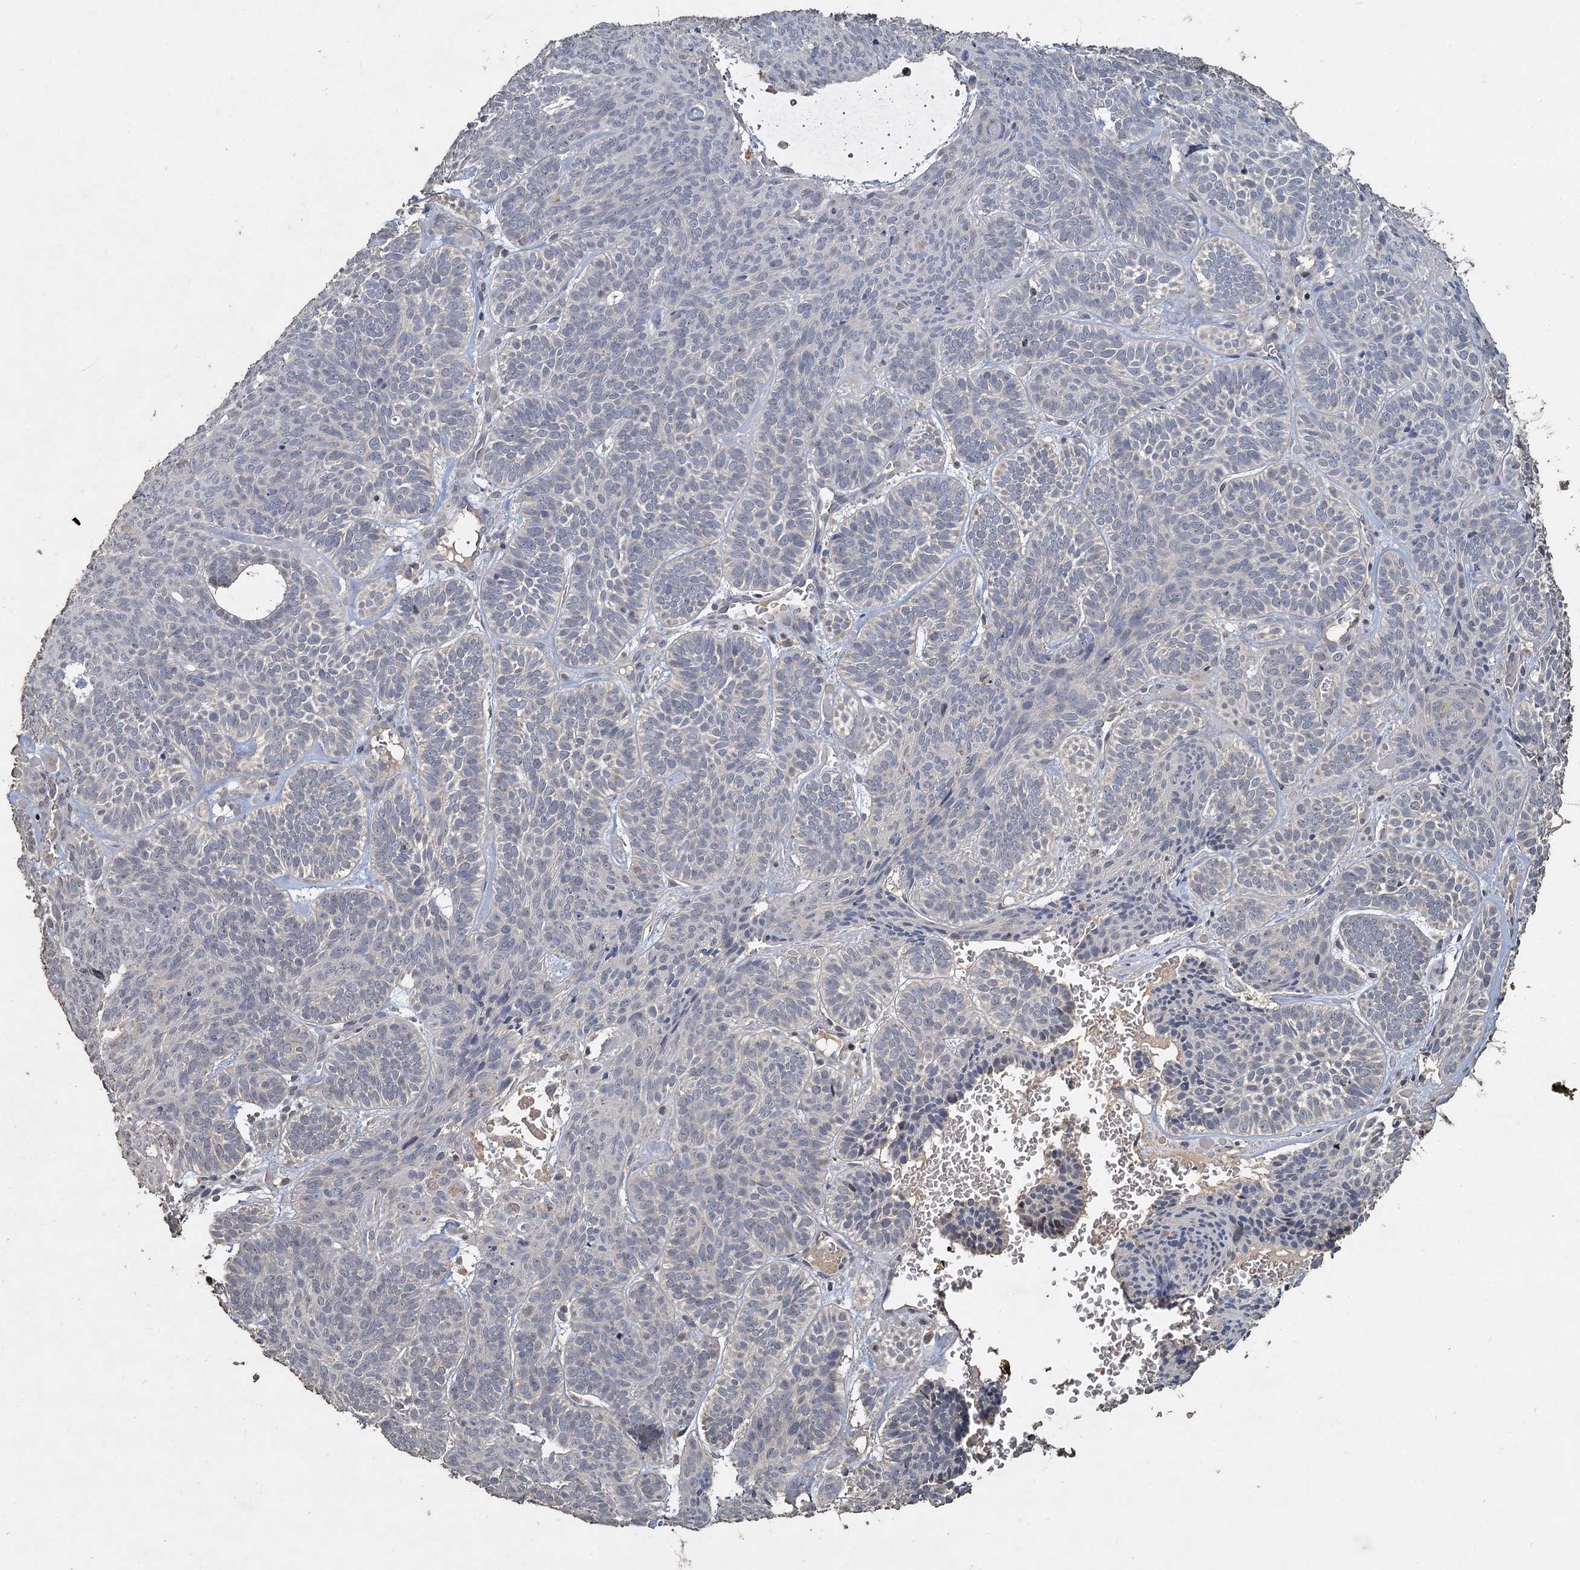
{"staining": {"intensity": "negative", "quantity": "none", "location": "none"}, "tissue": "skin cancer", "cell_type": "Tumor cells", "image_type": "cancer", "snomed": [{"axis": "morphology", "description": "Basal cell carcinoma"}, {"axis": "topography", "description": "Skin"}], "caption": "Tumor cells show no significant protein staining in skin cancer. (Immunohistochemistry, brightfield microscopy, high magnification).", "gene": "CCDC61", "patient": {"sex": "male", "age": 85}}